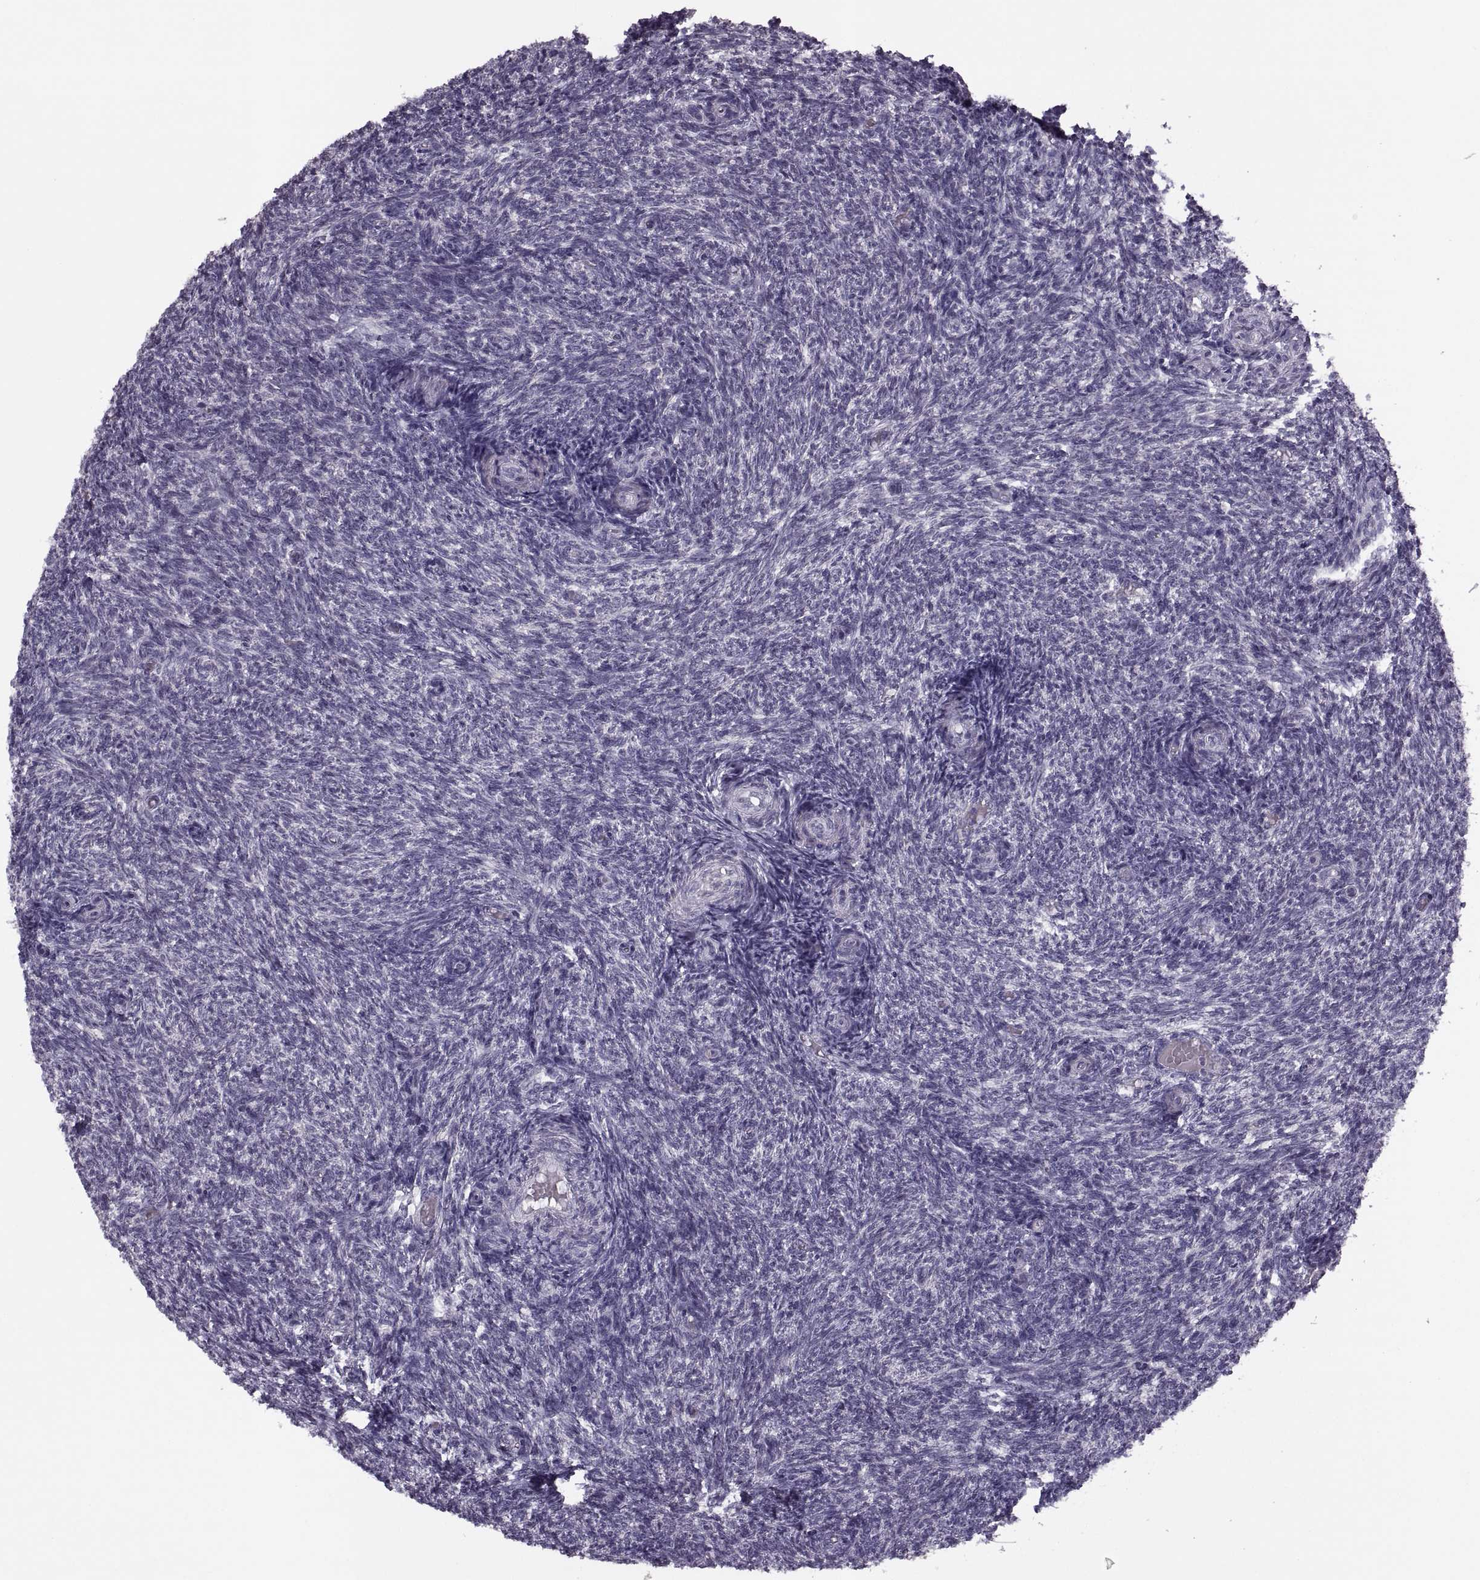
{"staining": {"intensity": "strong", "quantity": "<25%", "location": "cytoplasmic/membranous"}, "tissue": "ovary", "cell_type": "Follicle cells", "image_type": "normal", "snomed": [{"axis": "morphology", "description": "Normal tissue, NOS"}, {"axis": "topography", "description": "Ovary"}], "caption": "Immunohistochemistry micrograph of unremarkable human ovary stained for a protein (brown), which exhibits medium levels of strong cytoplasmic/membranous staining in about <25% of follicle cells.", "gene": "CACNA1F", "patient": {"sex": "female", "age": 39}}